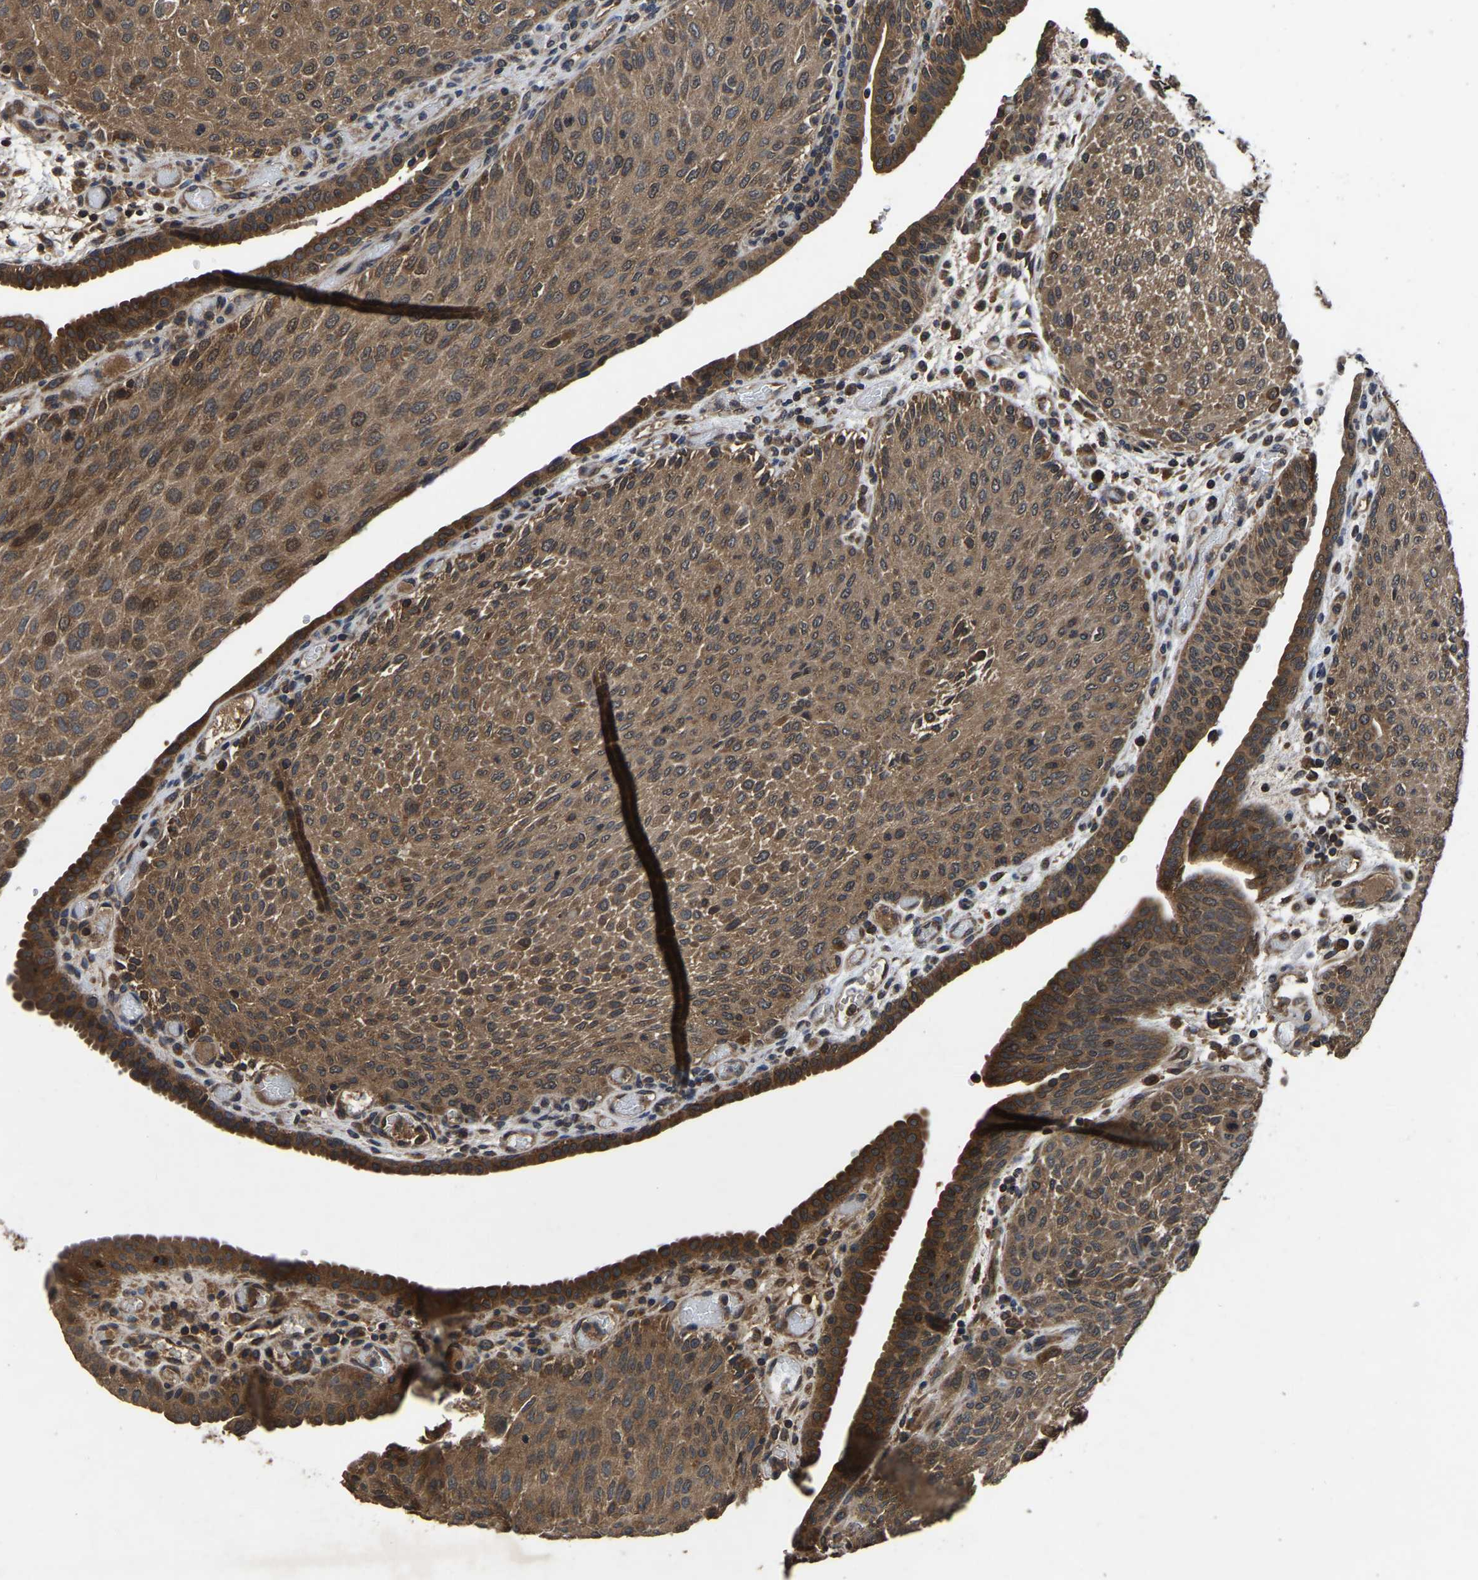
{"staining": {"intensity": "moderate", "quantity": ">75%", "location": "cytoplasmic/membranous"}, "tissue": "urothelial cancer", "cell_type": "Tumor cells", "image_type": "cancer", "snomed": [{"axis": "morphology", "description": "Urothelial carcinoma, Low grade"}, {"axis": "morphology", "description": "Urothelial carcinoma, High grade"}, {"axis": "topography", "description": "Urinary bladder"}], "caption": "Brown immunohistochemical staining in human low-grade urothelial carcinoma shows moderate cytoplasmic/membranous staining in approximately >75% of tumor cells.", "gene": "CRYZL1", "patient": {"sex": "male", "age": 35}}